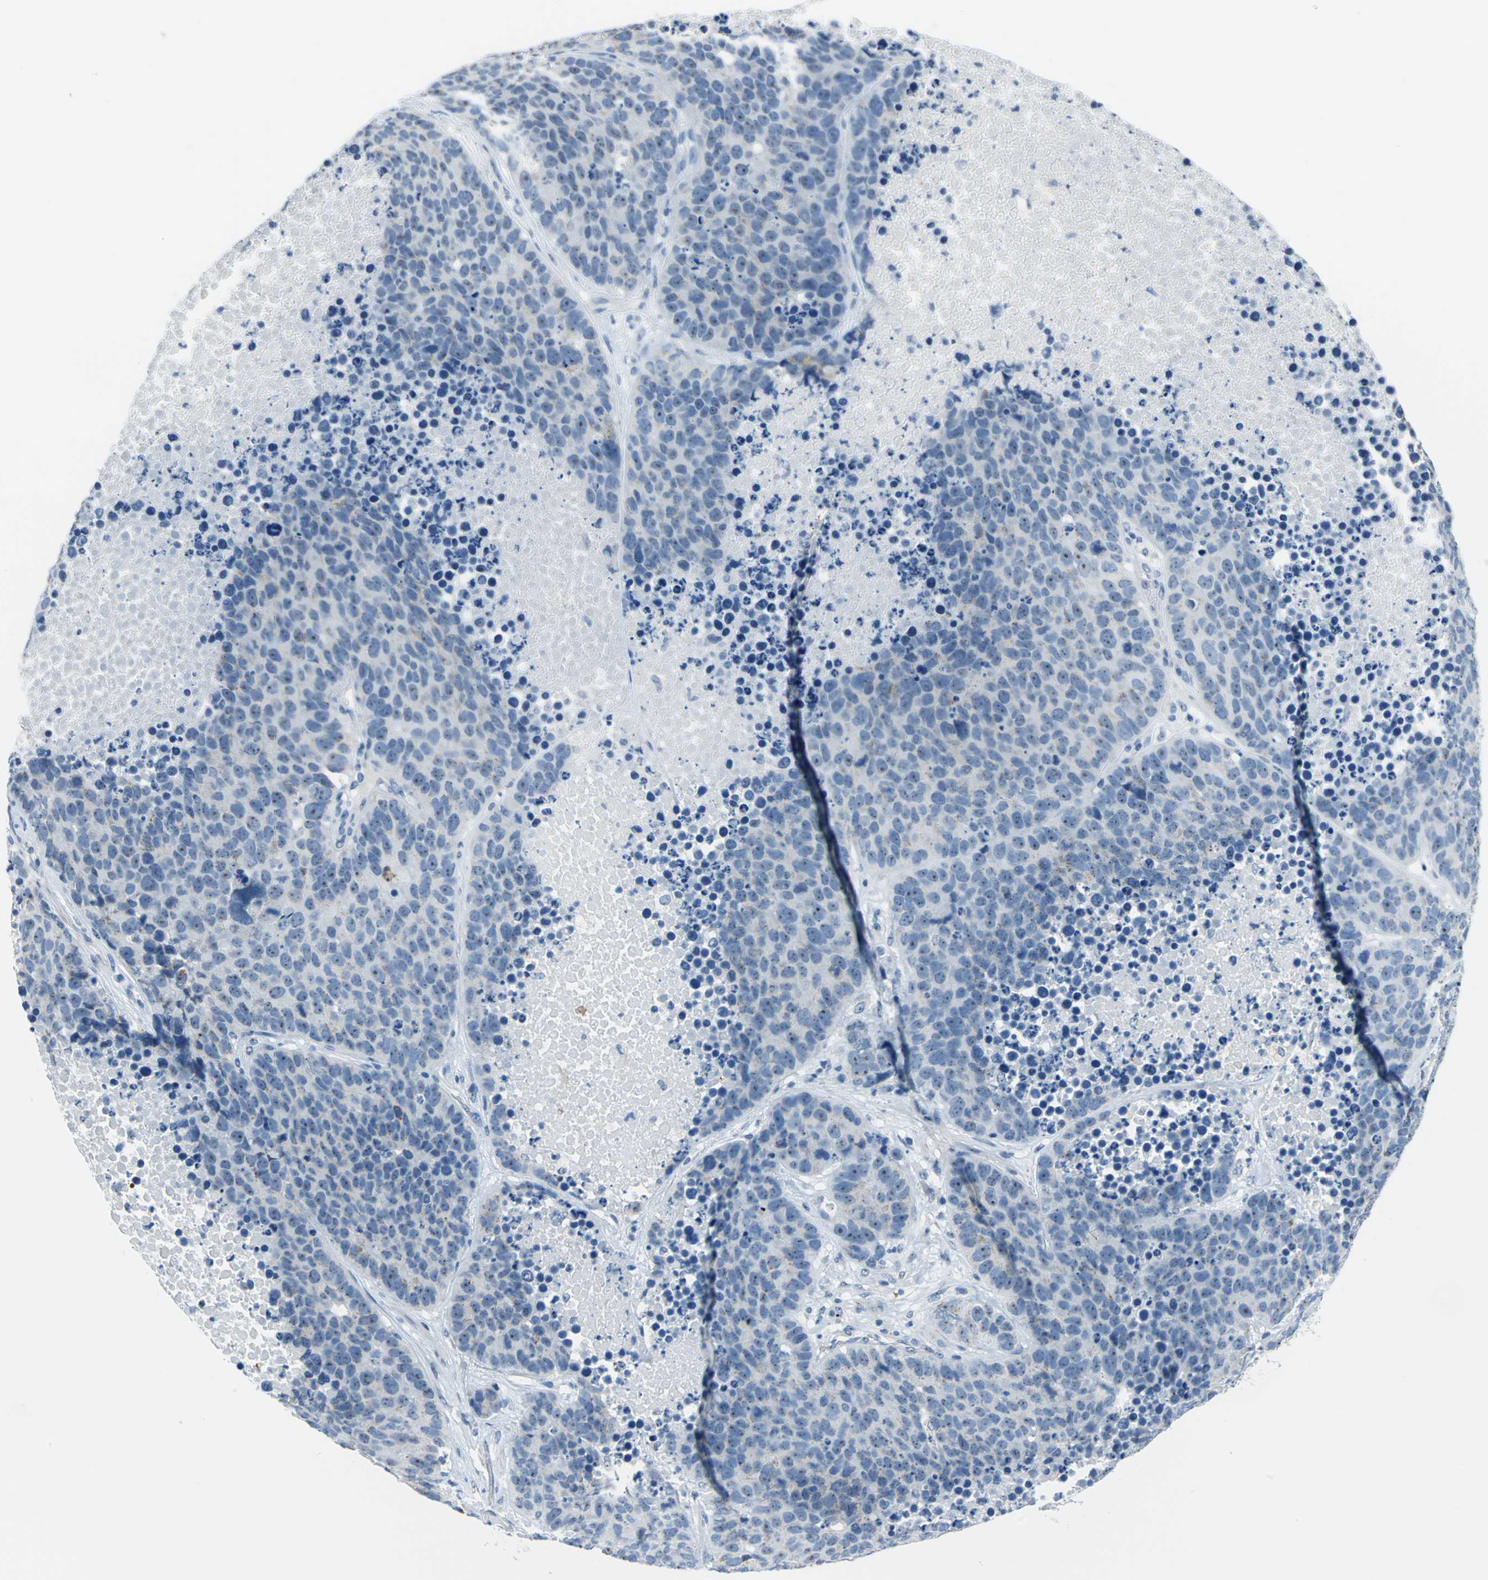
{"staining": {"intensity": "negative", "quantity": "none", "location": "none"}, "tissue": "carcinoid", "cell_type": "Tumor cells", "image_type": "cancer", "snomed": [{"axis": "morphology", "description": "Carcinoid, malignant, NOS"}, {"axis": "topography", "description": "Lung"}], "caption": "Human carcinoid (malignant) stained for a protein using immunohistochemistry (IHC) reveals no positivity in tumor cells.", "gene": "MUC4", "patient": {"sex": "male", "age": 60}}